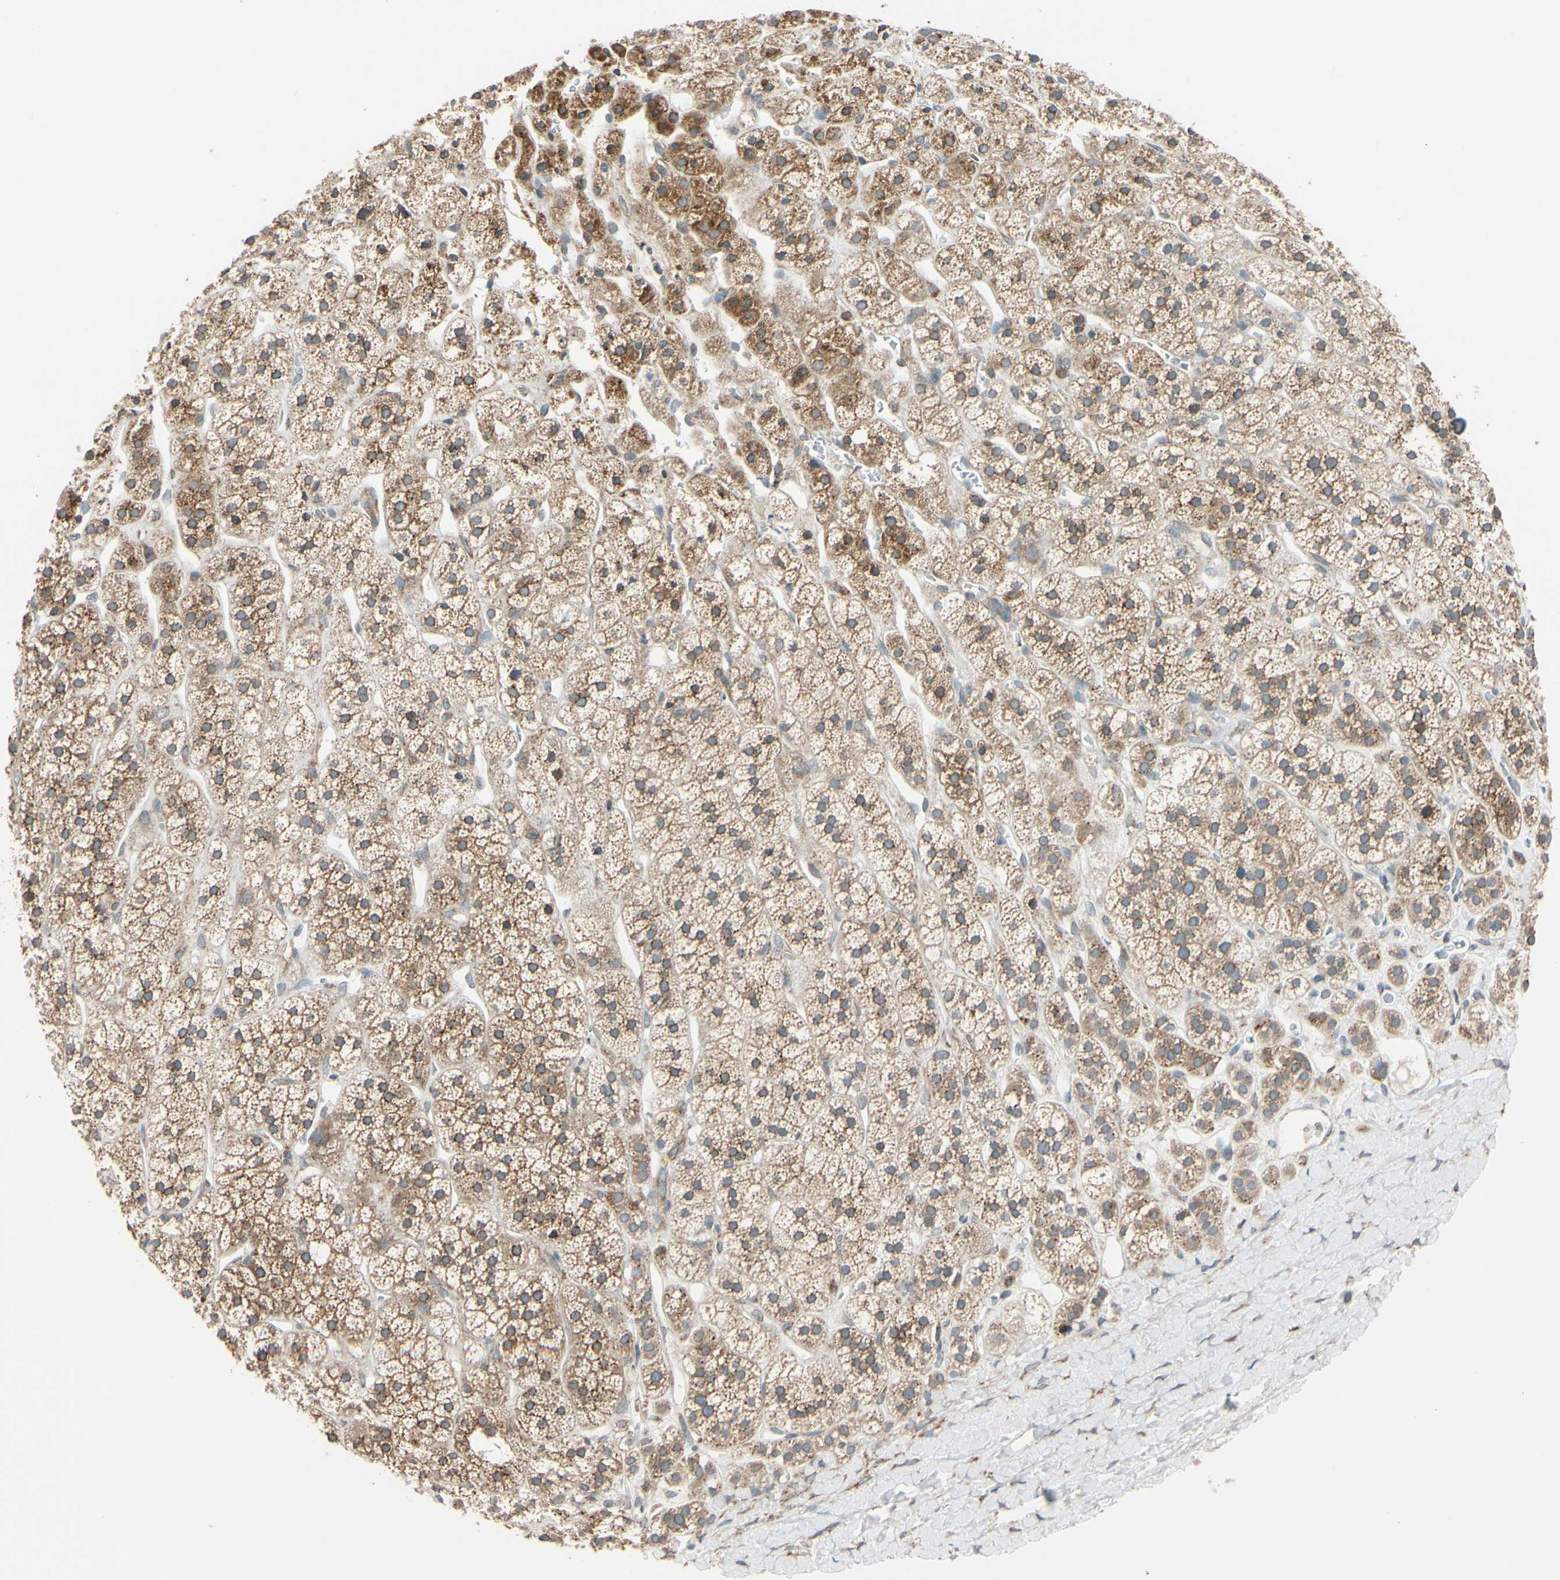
{"staining": {"intensity": "moderate", "quantity": ">75%", "location": "cytoplasmic/membranous"}, "tissue": "adrenal gland", "cell_type": "Glandular cells", "image_type": "normal", "snomed": [{"axis": "morphology", "description": "Normal tissue, NOS"}, {"axis": "topography", "description": "Adrenal gland"}], "caption": "Benign adrenal gland demonstrates moderate cytoplasmic/membranous expression in about >75% of glandular cells (DAB (3,3'-diaminobenzidine) = brown stain, brightfield microscopy at high magnification)..", "gene": "RPN2", "patient": {"sex": "male", "age": 56}}